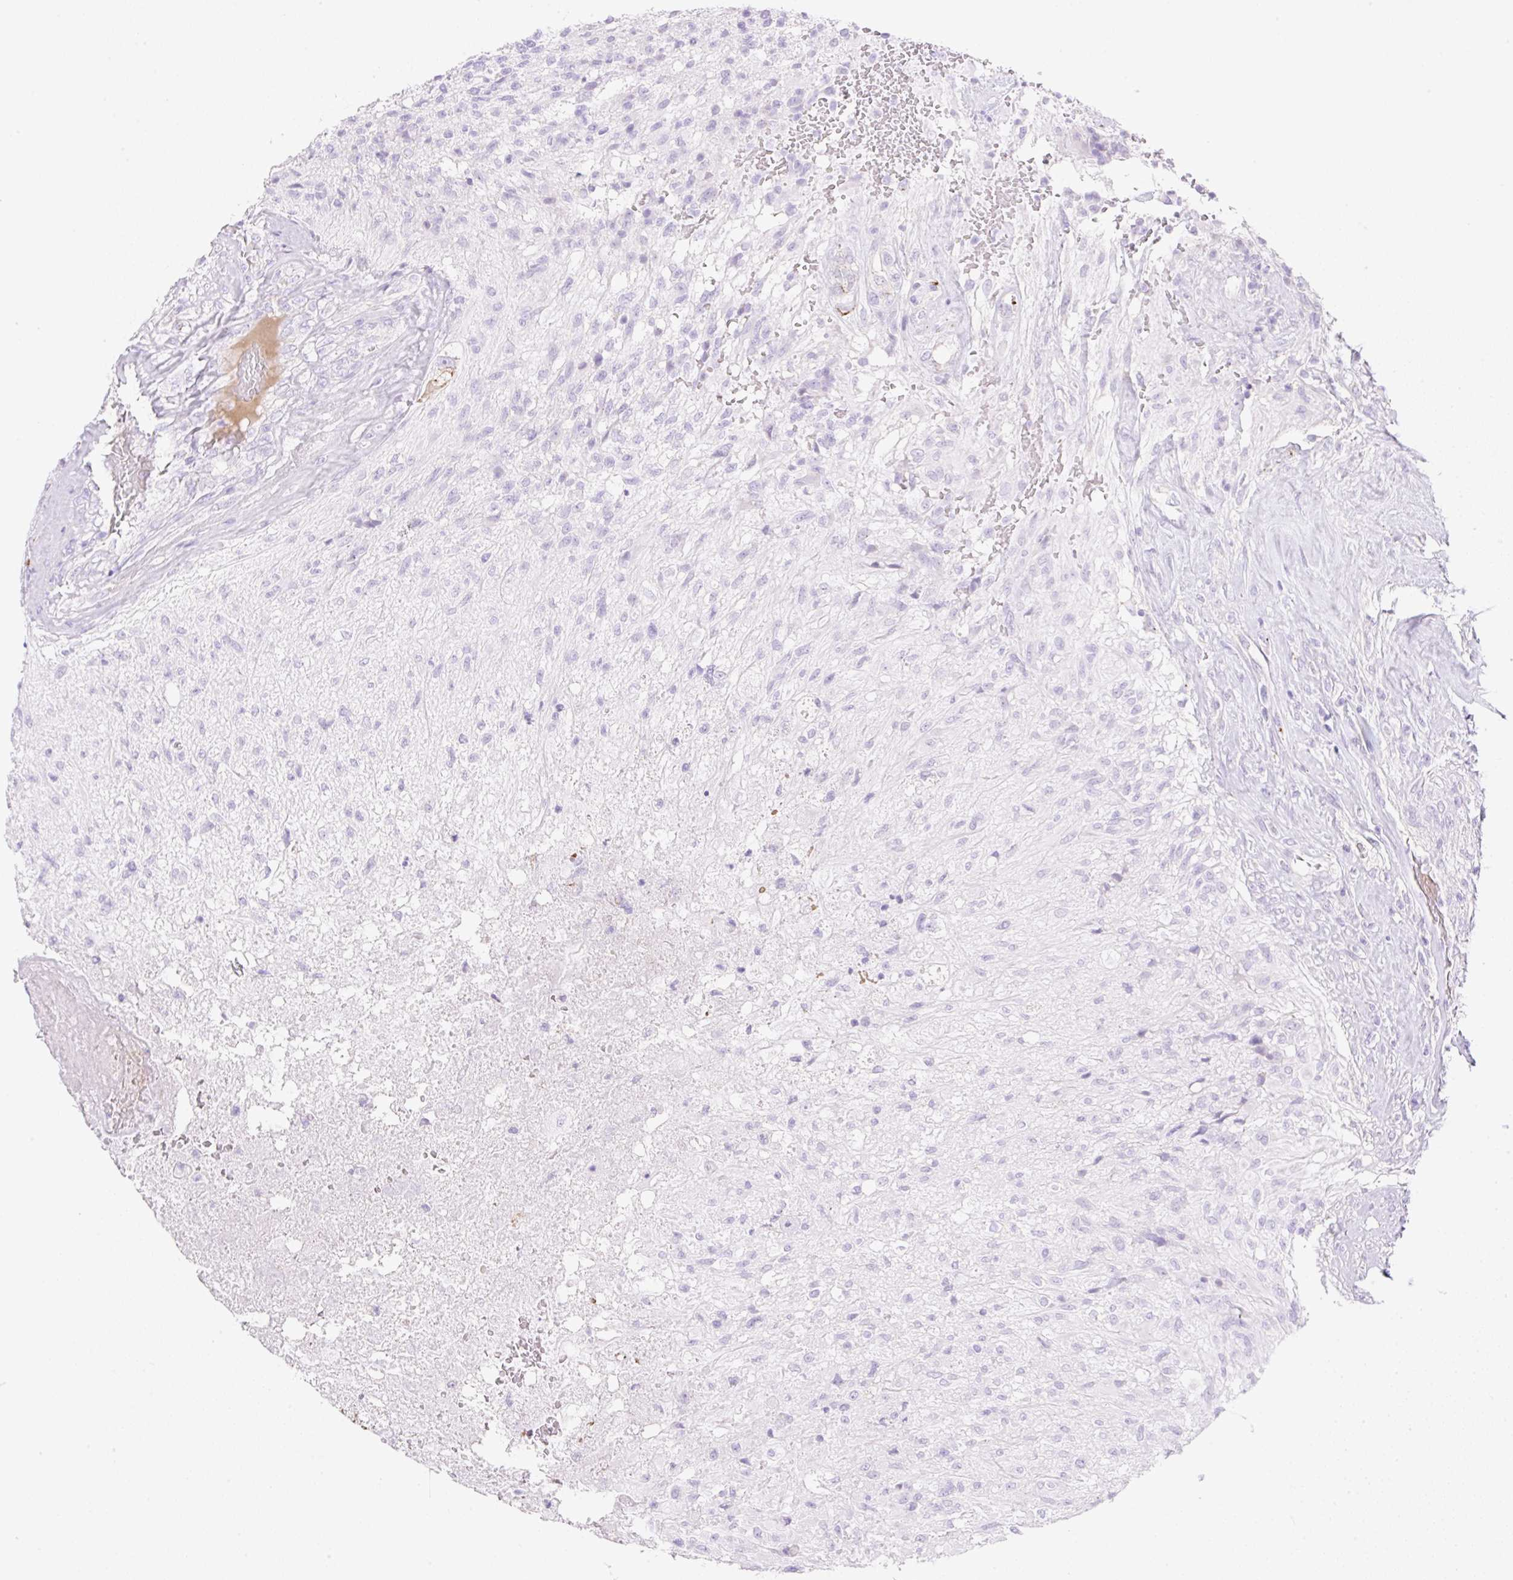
{"staining": {"intensity": "negative", "quantity": "none", "location": "none"}, "tissue": "glioma", "cell_type": "Tumor cells", "image_type": "cancer", "snomed": [{"axis": "morphology", "description": "Glioma, malignant, High grade"}, {"axis": "topography", "description": "Brain"}], "caption": "Malignant glioma (high-grade) stained for a protein using immunohistochemistry exhibits no expression tumor cells.", "gene": "CDX1", "patient": {"sex": "male", "age": 56}}